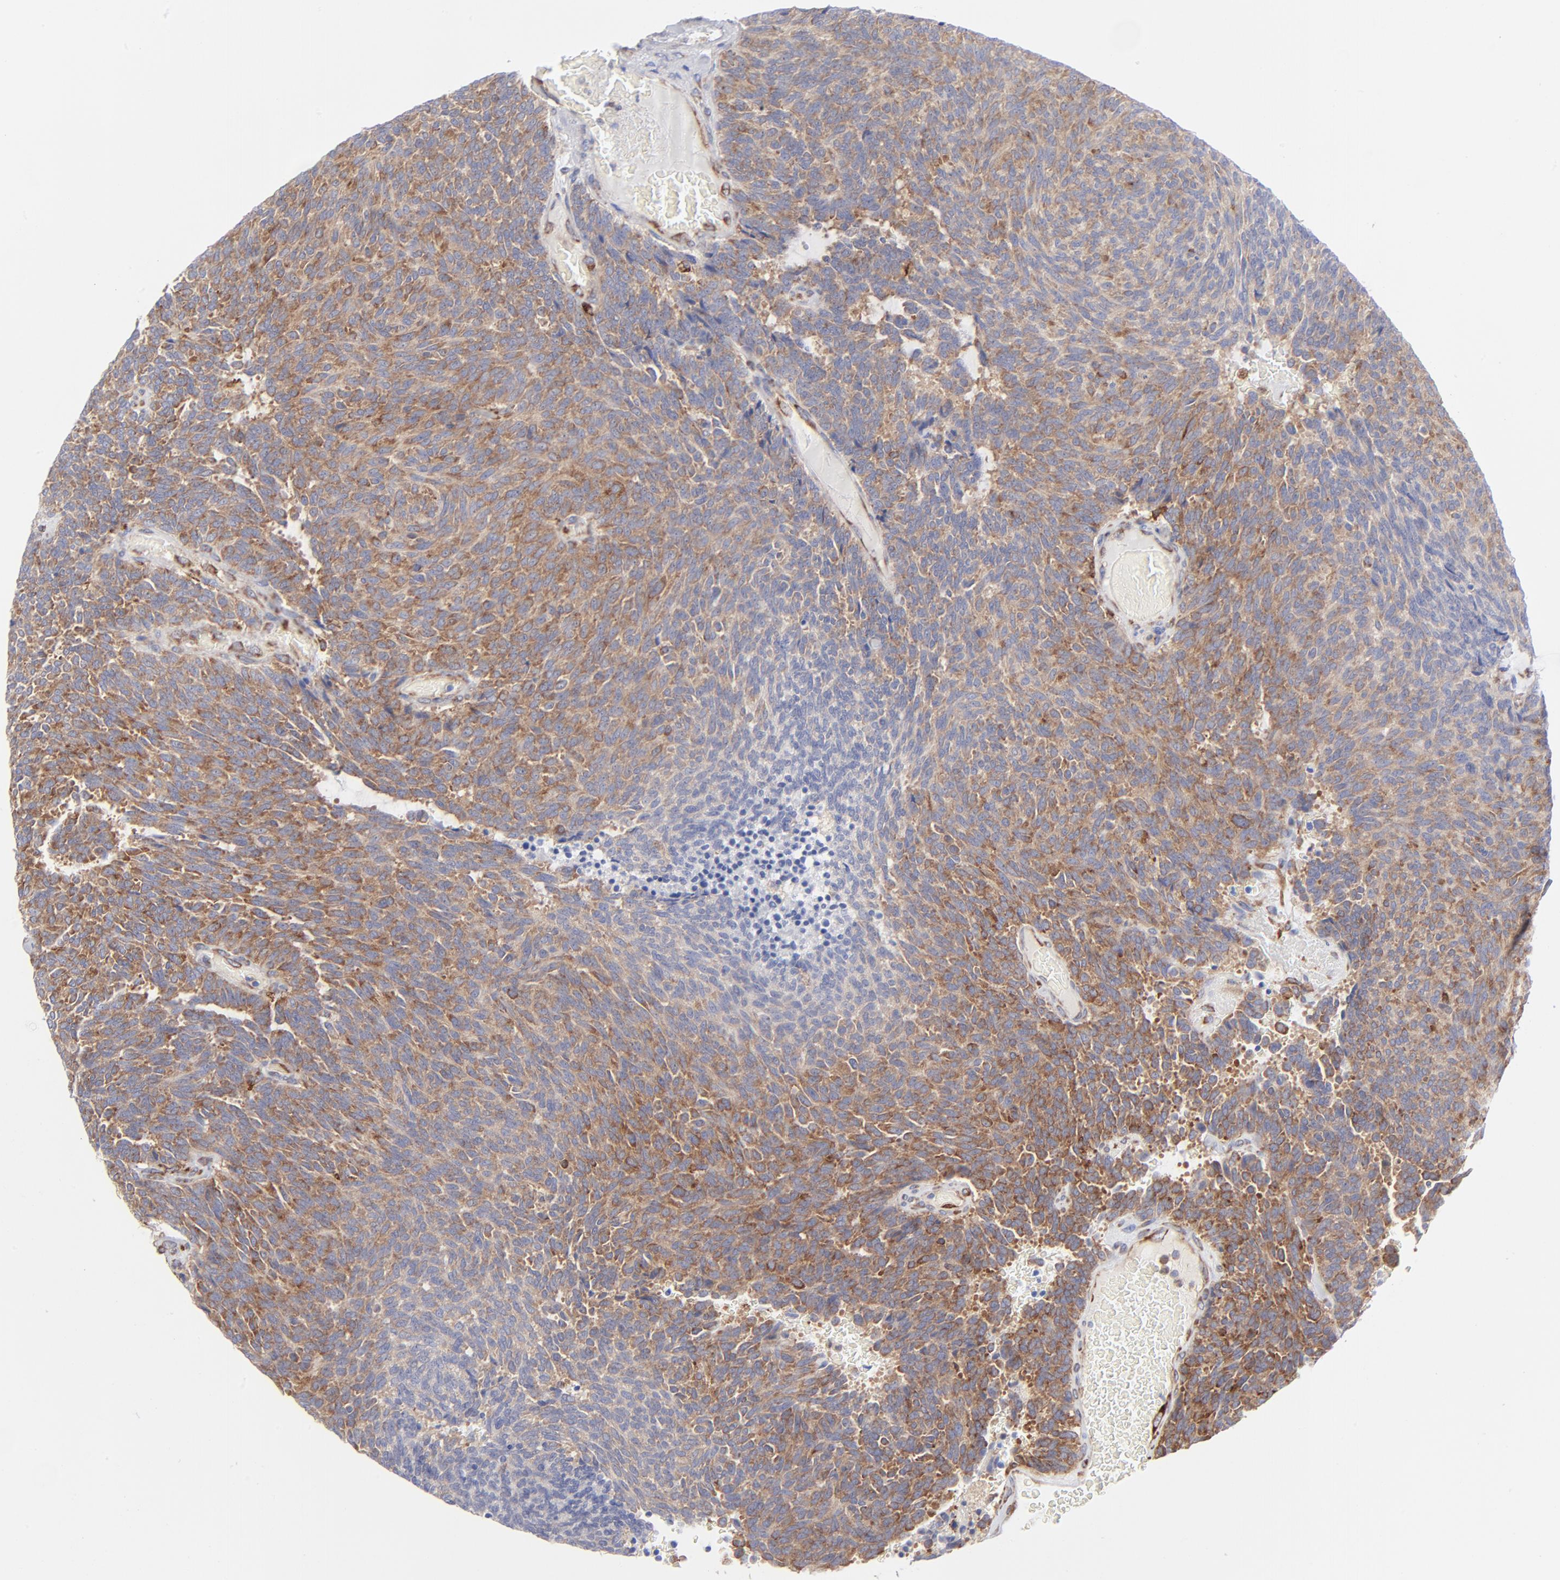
{"staining": {"intensity": "moderate", "quantity": ">75%", "location": "cytoplasmic/membranous"}, "tissue": "carcinoid", "cell_type": "Tumor cells", "image_type": "cancer", "snomed": [{"axis": "morphology", "description": "Carcinoid, malignant, NOS"}, {"axis": "topography", "description": "Pancreas"}], "caption": "Protein staining of carcinoid (malignant) tissue demonstrates moderate cytoplasmic/membranous expression in about >75% of tumor cells.", "gene": "EIF2AK2", "patient": {"sex": "female", "age": 54}}